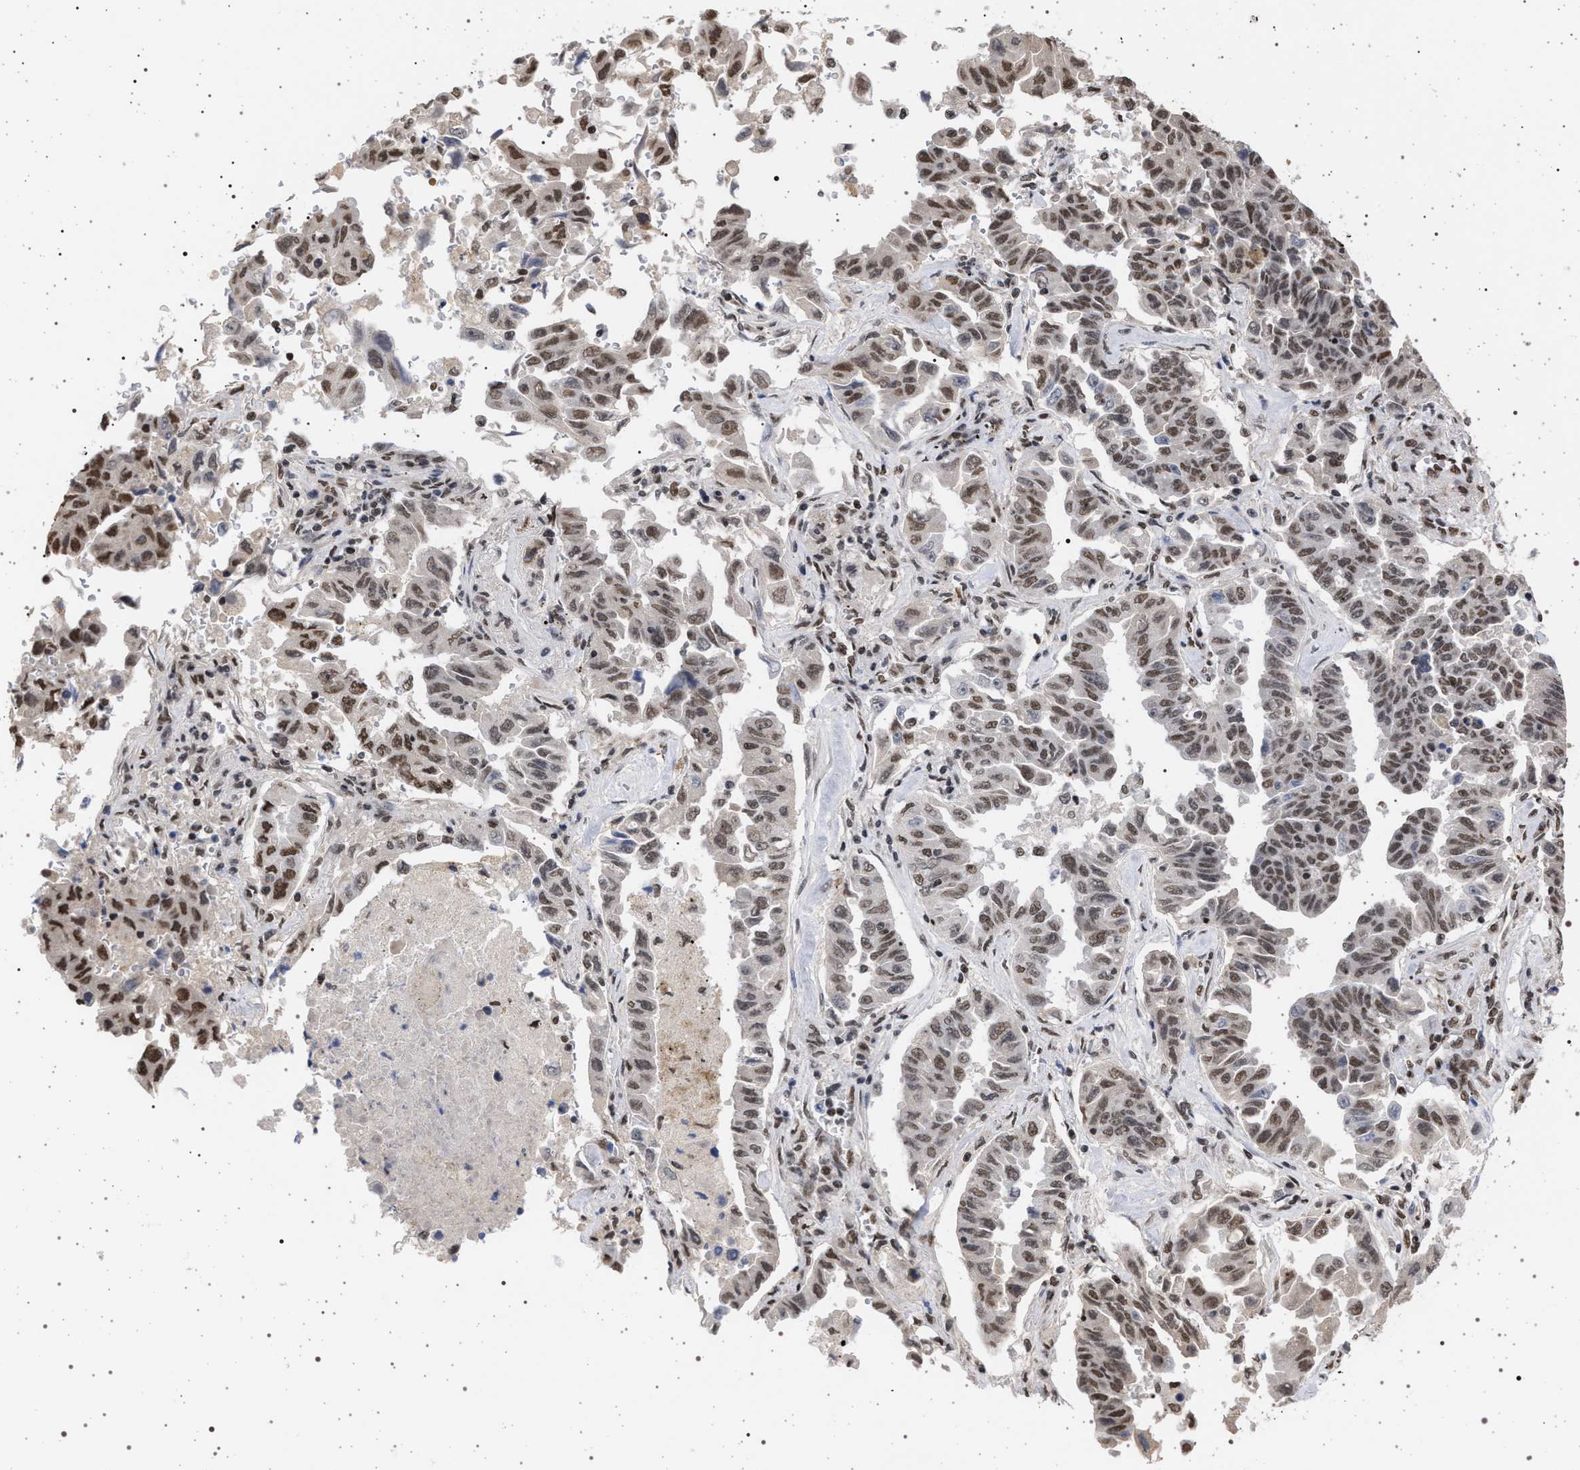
{"staining": {"intensity": "moderate", "quantity": ">75%", "location": "nuclear"}, "tissue": "lung cancer", "cell_type": "Tumor cells", "image_type": "cancer", "snomed": [{"axis": "morphology", "description": "Adenocarcinoma, NOS"}, {"axis": "topography", "description": "Lung"}], "caption": "High-power microscopy captured an IHC image of adenocarcinoma (lung), revealing moderate nuclear positivity in about >75% of tumor cells. (IHC, brightfield microscopy, high magnification).", "gene": "PHF12", "patient": {"sex": "female", "age": 51}}